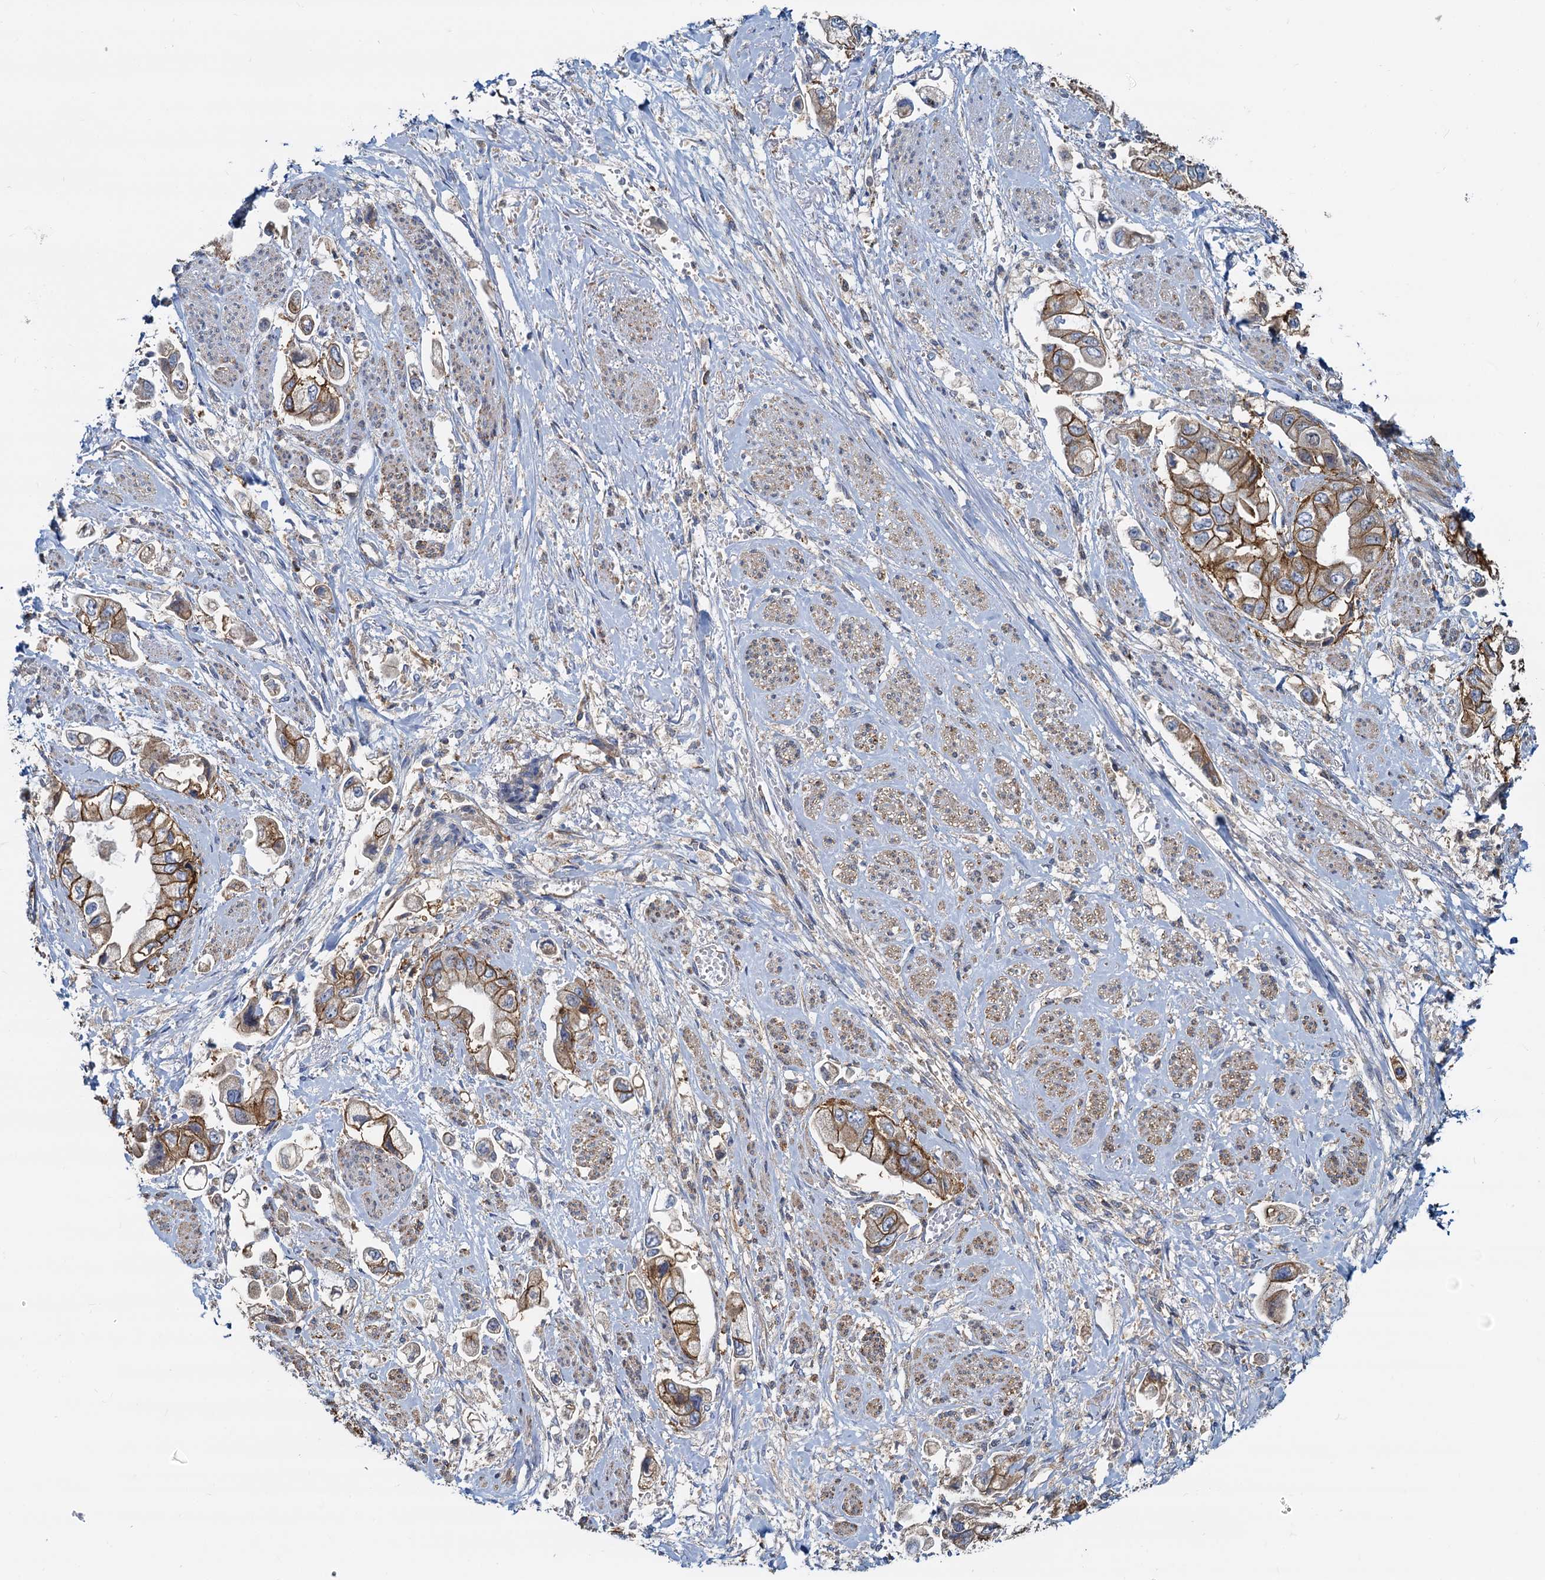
{"staining": {"intensity": "moderate", "quantity": ">75%", "location": "cytoplasmic/membranous"}, "tissue": "stomach cancer", "cell_type": "Tumor cells", "image_type": "cancer", "snomed": [{"axis": "morphology", "description": "Adenocarcinoma, NOS"}, {"axis": "topography", "description": "Stomach"}], "caption": "Tumor cells show medium levels of moderate cytoplasmic/membranous expression in approximately >75% of cells in human stomach adenocarcinoma. Using DAB (brown) and hematoxylin (blue) stains, captured at high magnification using brightfield microscopy.", "gene": "LNX2", "patient": {"sex": "male", "age": 62}}